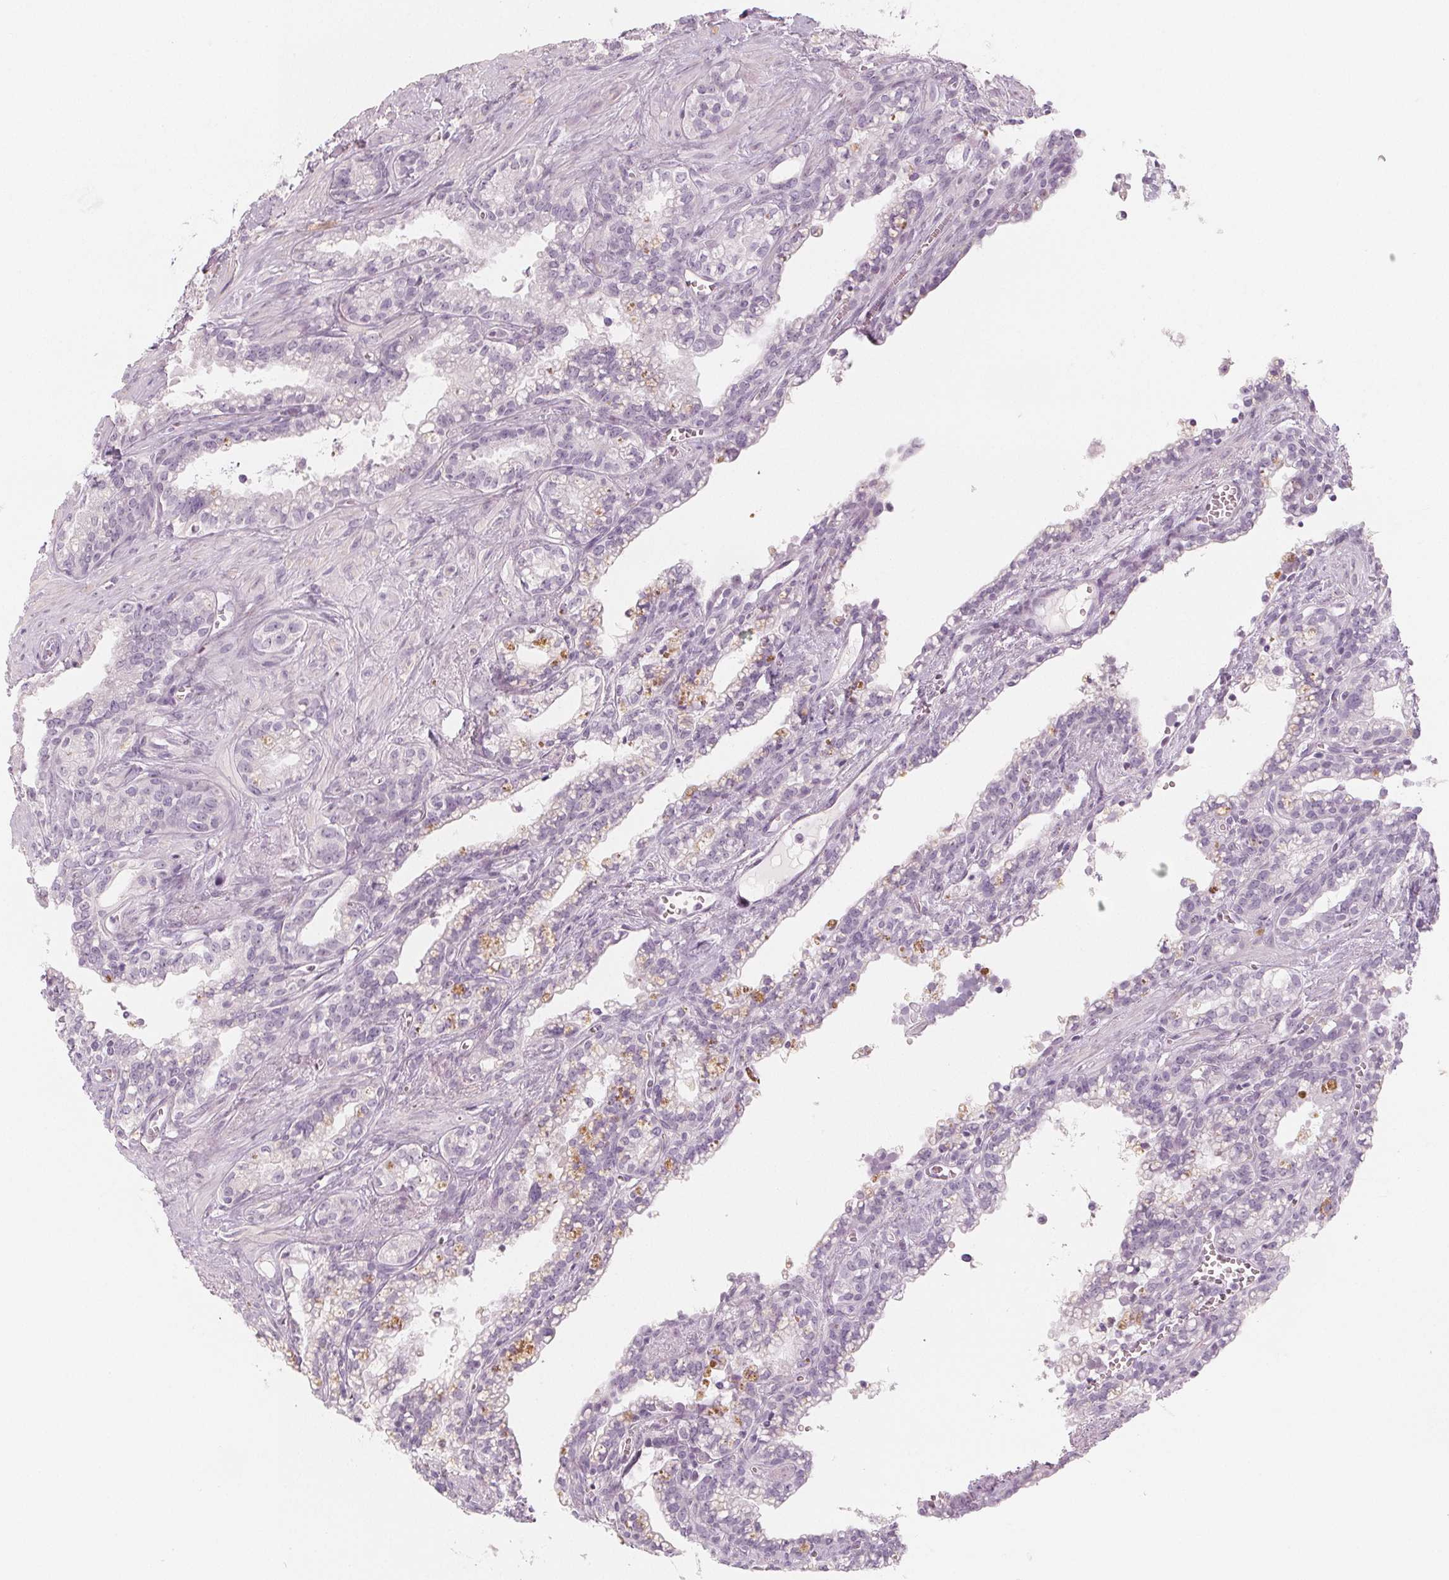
{"staining": {"intensity": "negative", "quantity": "none", "location": "none"}, "tissue": "seminal vesicle", "cell_type": "Glandular cells", "image_type": "normal", "snomed": [{"axis": "morphology", "description": "Normal tissue, NOS"}, {"axis": "morphology", "description": "Urothelial carcinoma, NOS"}, {"axis": "topography", "description": "Urinary bladder"}, {"axis": "topography", "description": "Seminal veicle"}], "caption": "This image is of unremarkable seminal vesicle stained with IHC to label a protein in brown with the nuclei are counter-stained blue. There is no staining in glandular cells.", "gene": "MAP1A", "patient": {"sex": "male", "age": 76}}